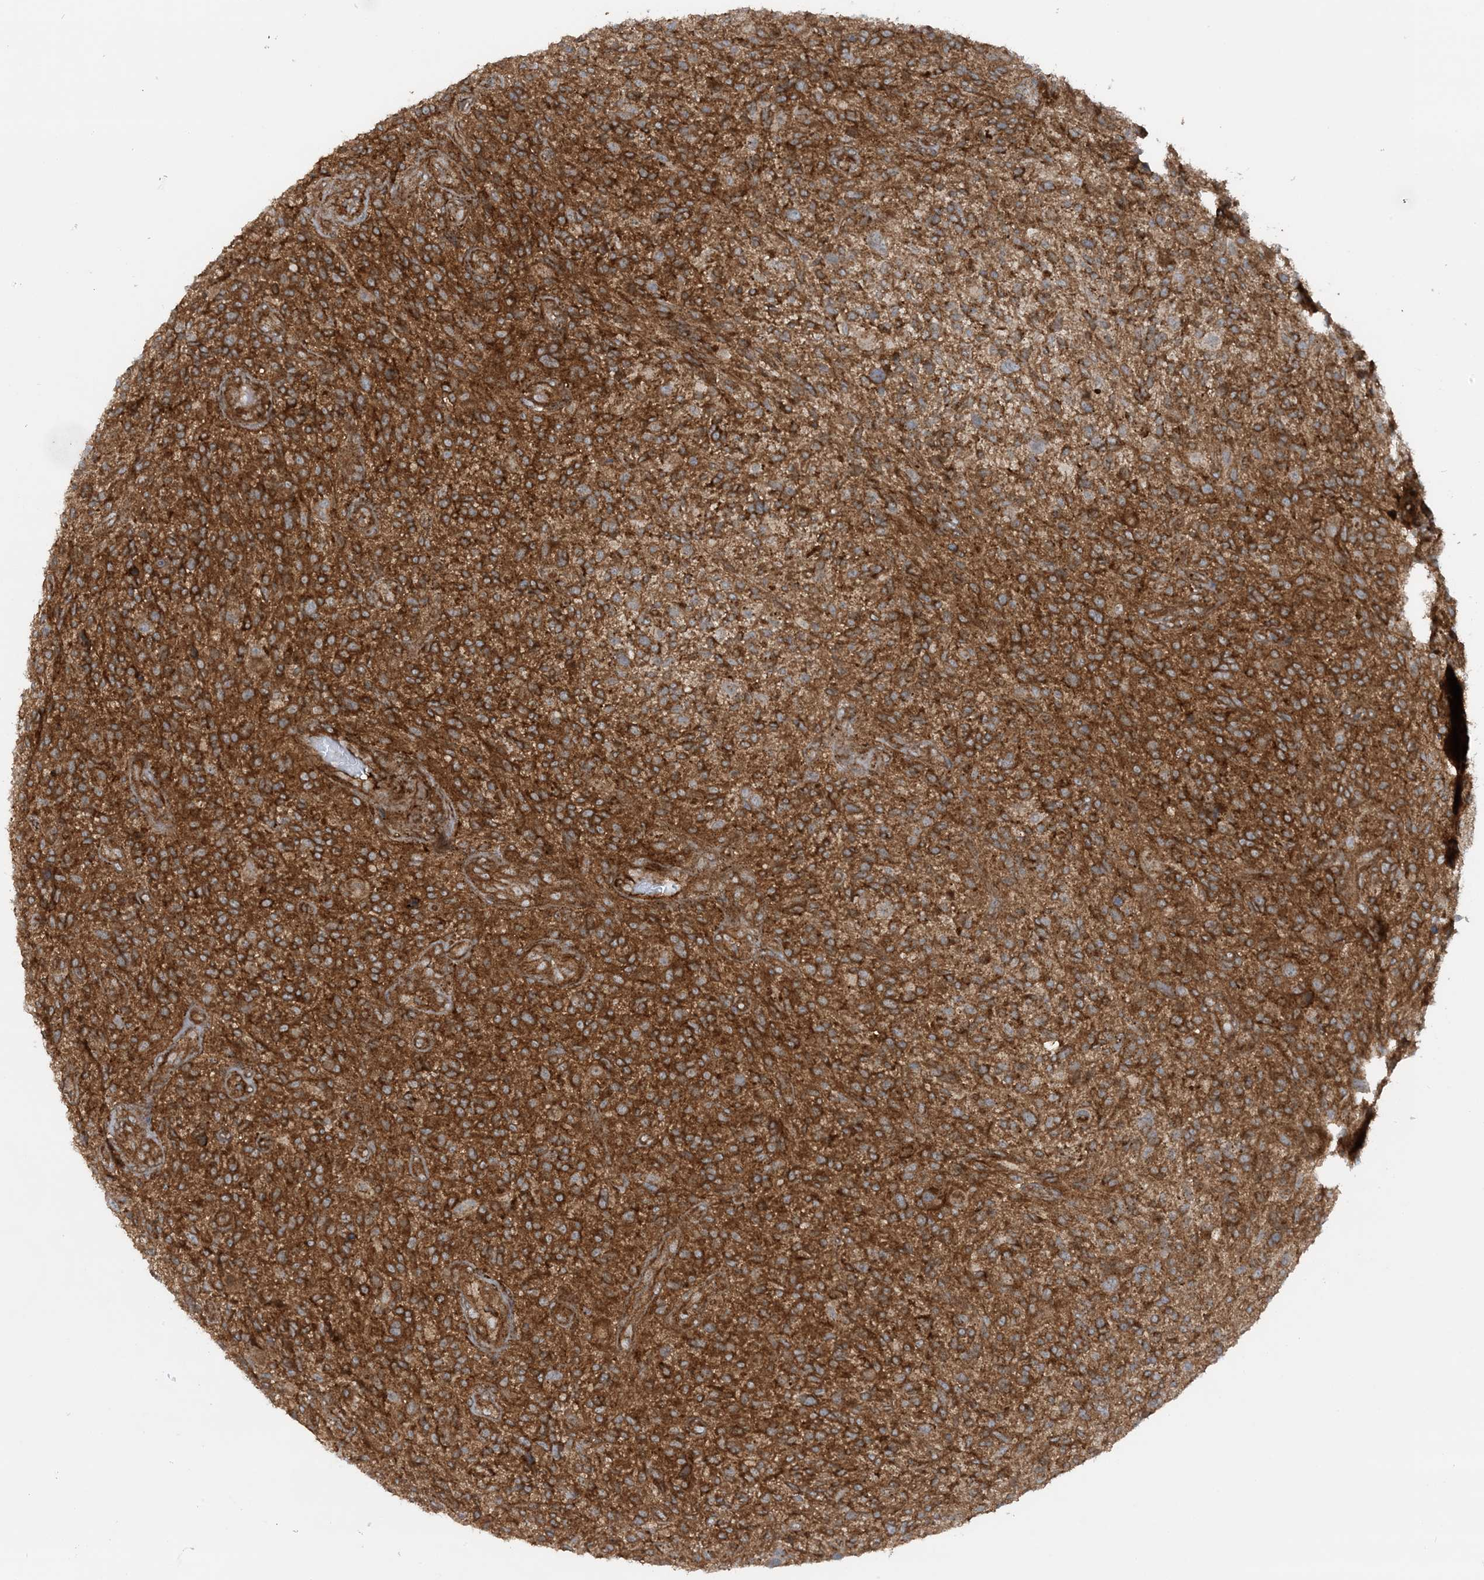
{"staining": {"intensity": "strong", "quantity": ">75%", "location": "cytoplasmic/membranous"}, "tissue": "glioma", "cell_type": "Tumor cells", "image_type": "cancer", "snomed": [{"axis": "morphology", "description": "Glioma, malignant, High grade"}, {"axis": "topography", "description": "Brain"}], "caption": "Malignant glioma (high-grade) stained for a protein shows strong cytoplasmic/membranous positivity in tumor cells. The staining is performed using DAB brown chromogen to label protein expression. The nuclei are counter-stained blue using hematoxylin.", "gene": "STAM2", "patient": {"sex": "male", "age": 47}}